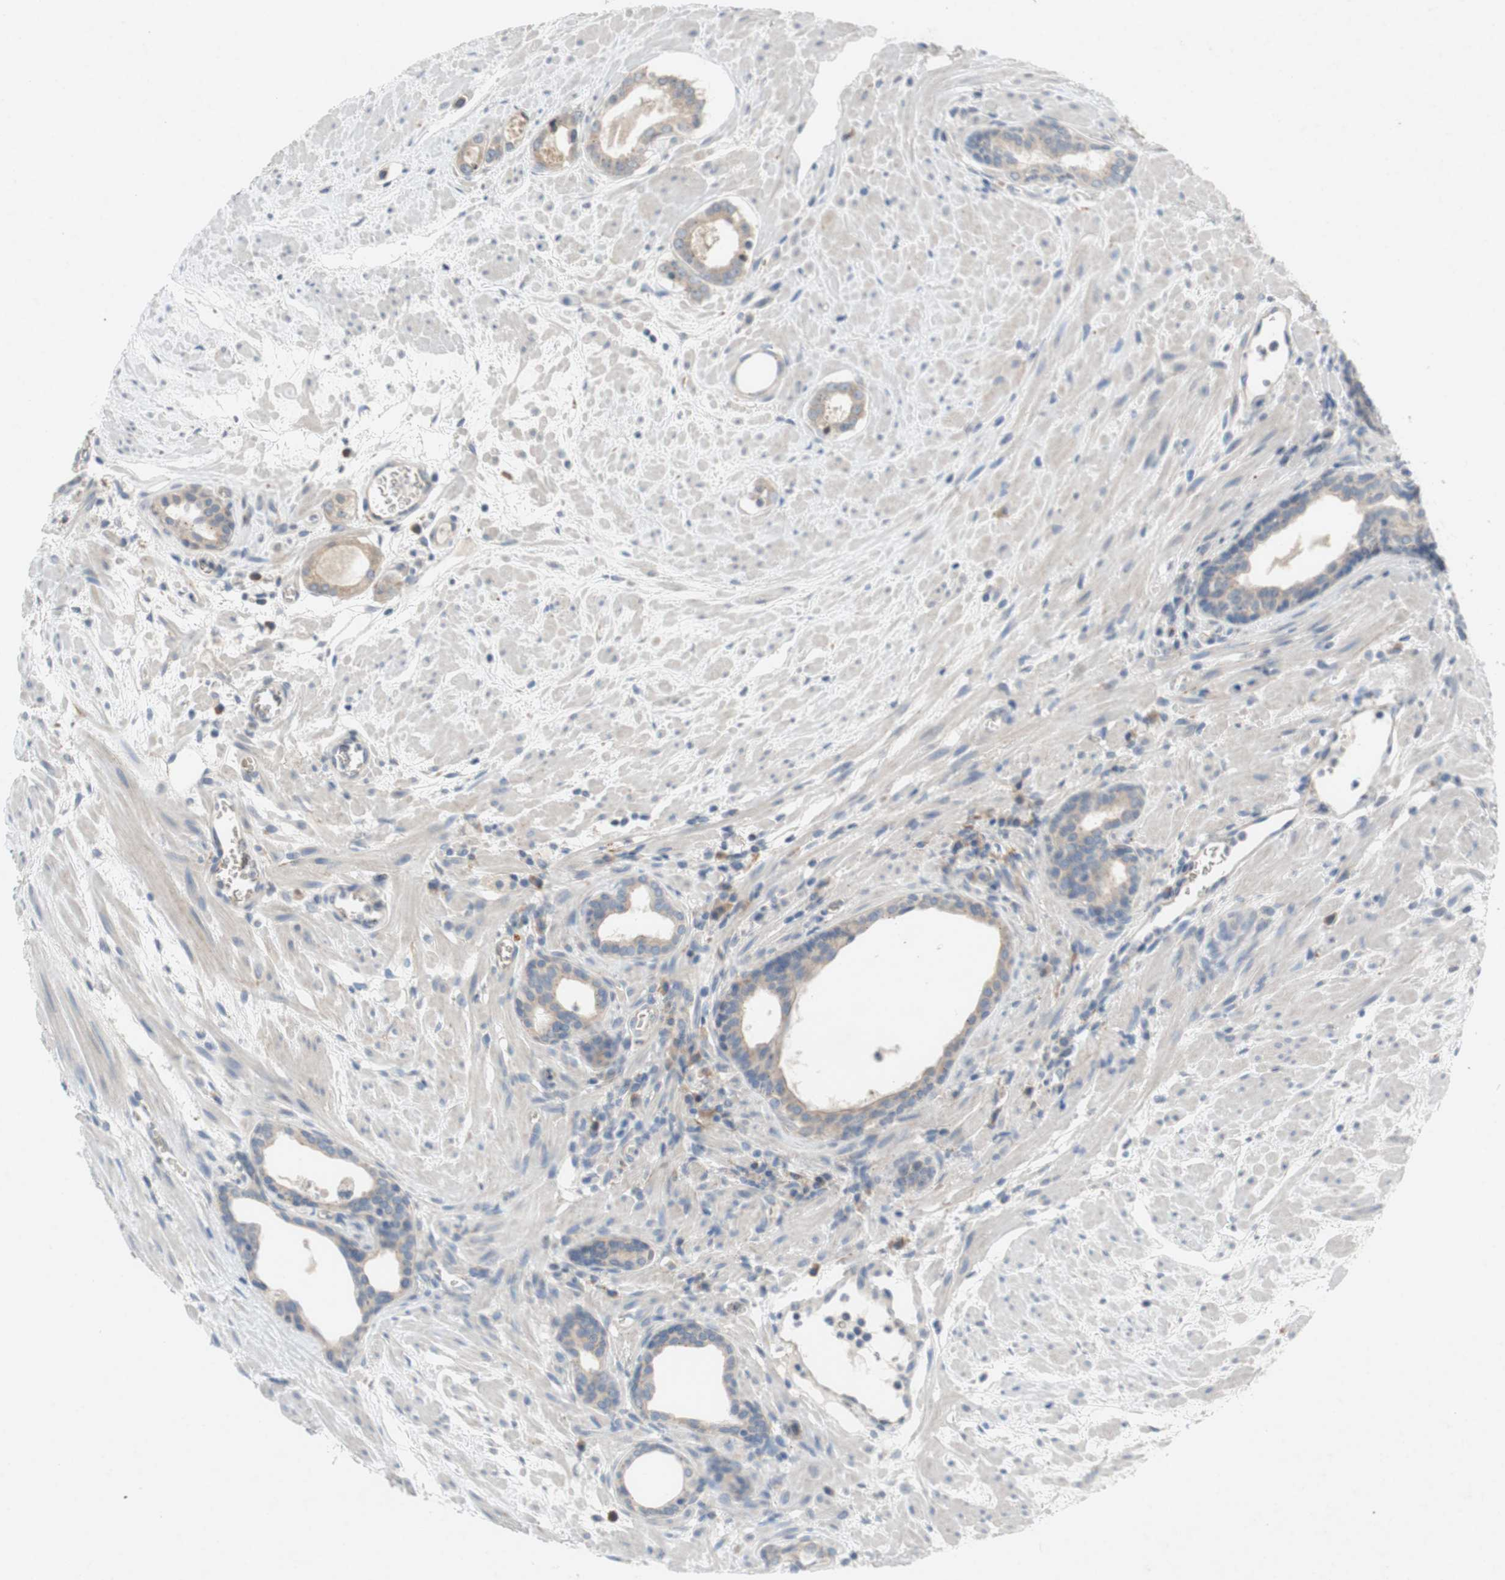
{"staining": {"intensity": "weak", "quantity": ">75%", "location": "cytoplasmic/membranous"}, "tissue": "prostate cancer", "cell_type": "Tumor cells", "image_type": "cancer", "snomed": [{"axis": "morphology", "description": "Adenocarcinoma, Low grade"}, {"axis": "topography", "description": "Prostate"}], "caption": "The immunohistochemical stain labels weak cytoplasmic/membranous positivity in tumor cells of low-grade adenocarcinoma (prostate) tissue.", "gene": "ADD2", "patient": {"sex": "male", "age": 57}}